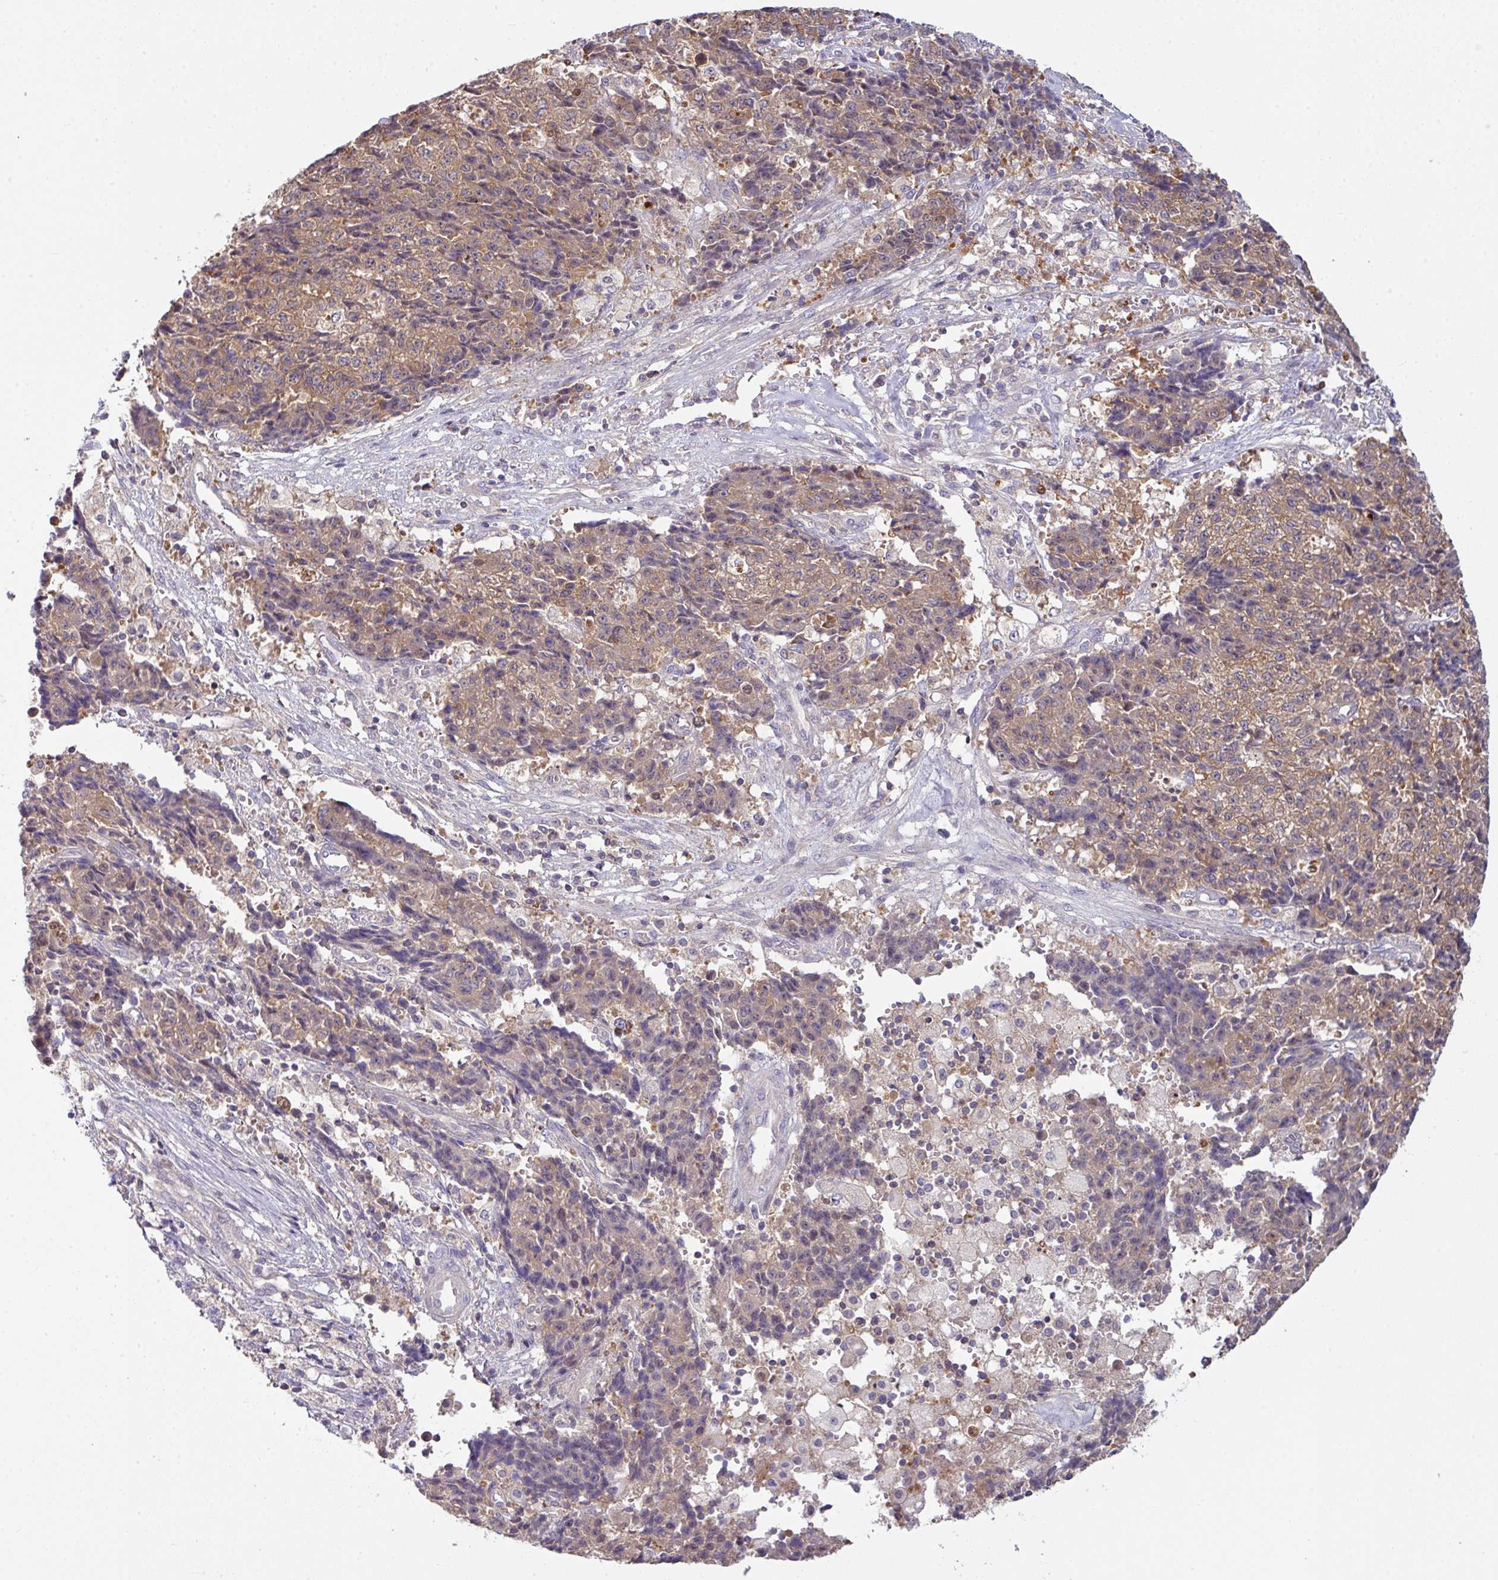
{"staining": {"intensity": "moderate", "quantity": ">75%", "location": "cytoplasmic/membranous"}, "tissue": "ovarian cancer", "cell_type": "Tumor cells", "image_type": "cancer", "snomed": [{"axis": "morphology", "description": "Carcinoma, endometroid"}, {"axis": "topography", "description": "Ovary"}], "caption": "Endometroid carcinoma (ovarian) stained with DAB (3,3'-diaminobenzidine) immunohistochemistry exhibits medium levels of moderate cytoplasmic/membranous staining in approximately >75% of tumor cells. (DAB (3,3'-diaminobenzidine) IHC with brightfield microscopy, high magnification).", "gene": "SLAMF6", "patient": {"sex": "female", "age": 42}}